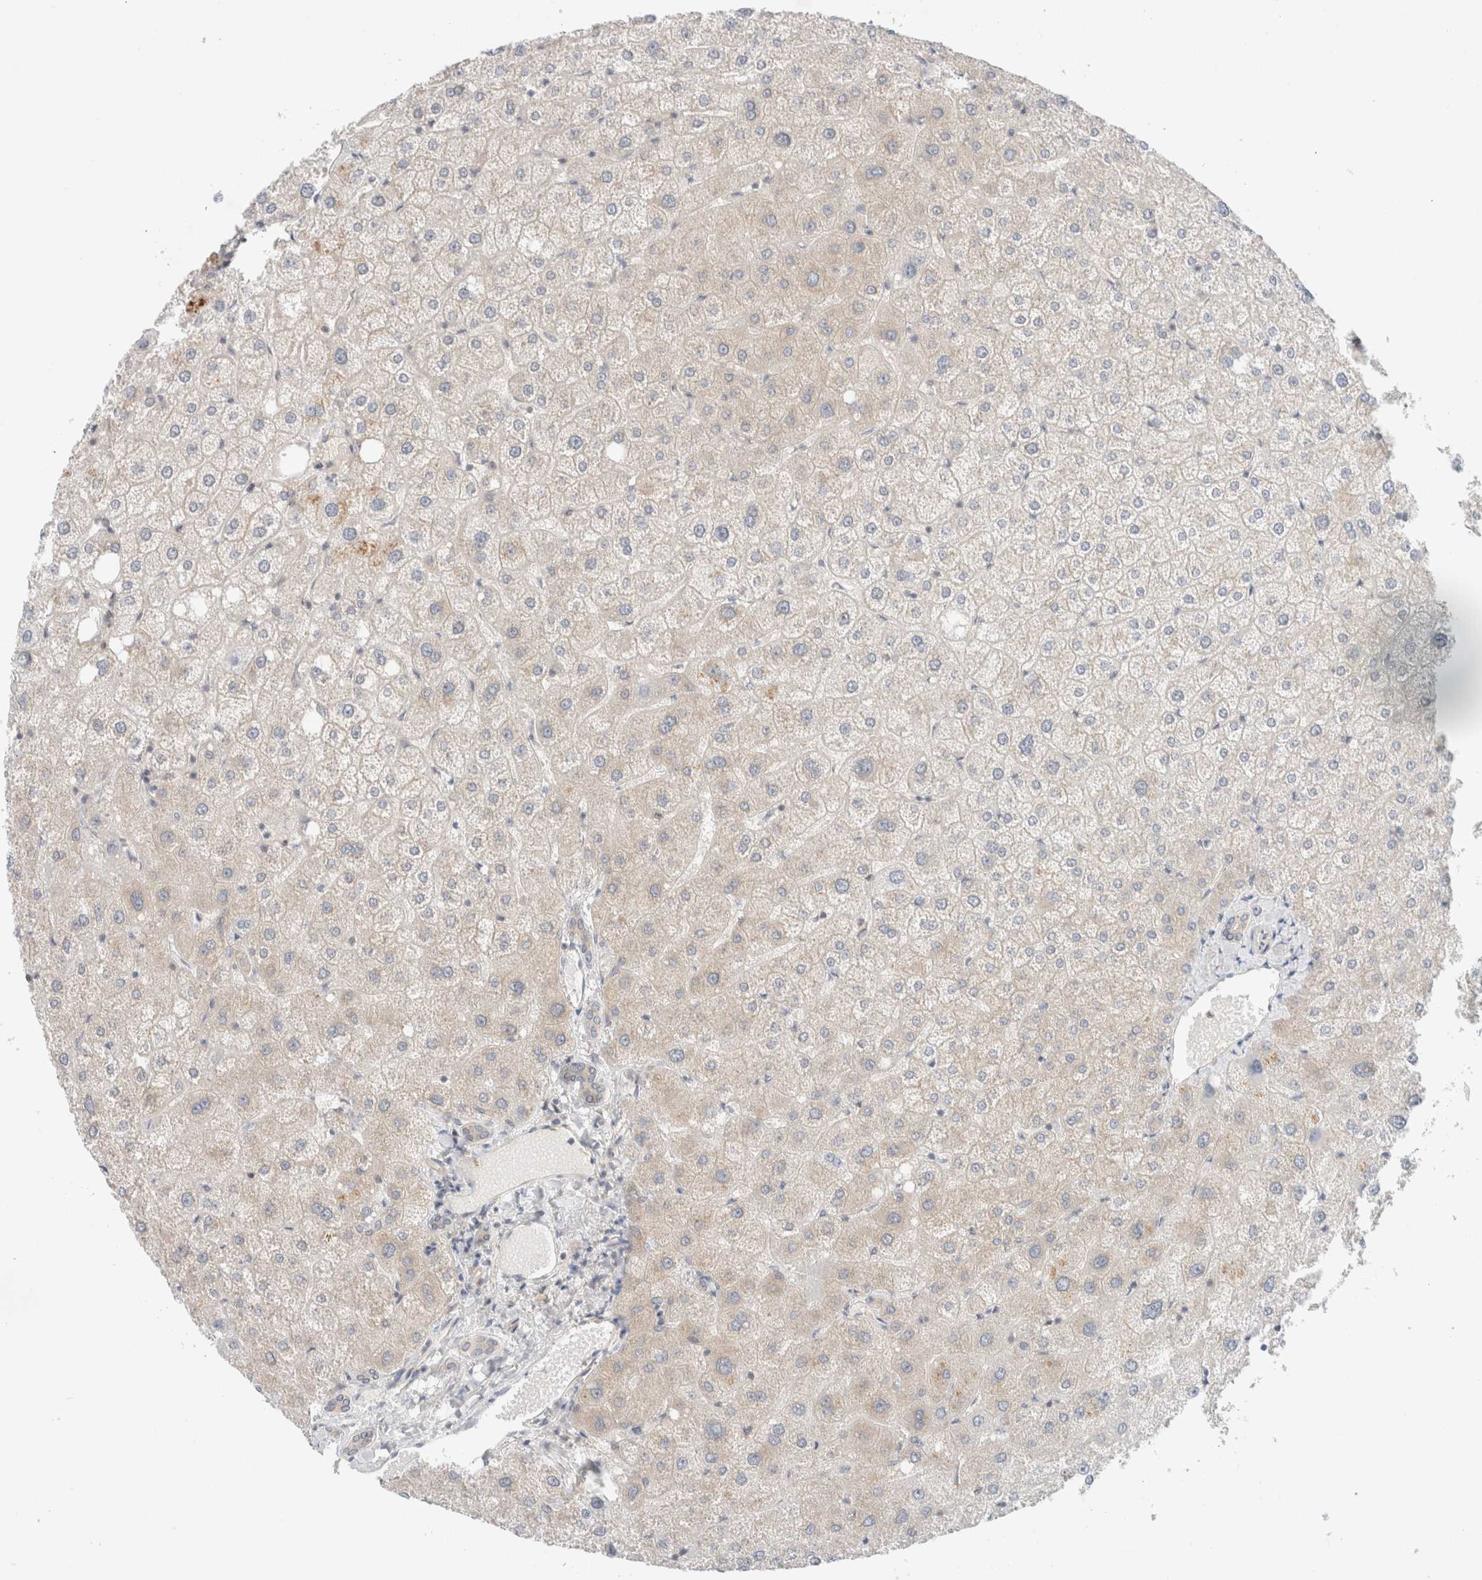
{"staining": {"intensity": "weak", "quantity": "<25%", "location": "cytoplasmic/membranous"}, "tissue": "liver", "cell_type": "Cholangiocytes", "image_type": "normal", "snomed": [{"axis": "morphology", "description": "Normal tissue, NOS"}, {"axis": "topography", "description": "Liver"}], "caption": "A high-resolution micrograph shows immunohistochemistry (IHC) staining of unremarkable liver, which shows no significant positivity in cholangiocytes.", "gene": "MARK3", "patient": {"sex": "male", "age": 73}}